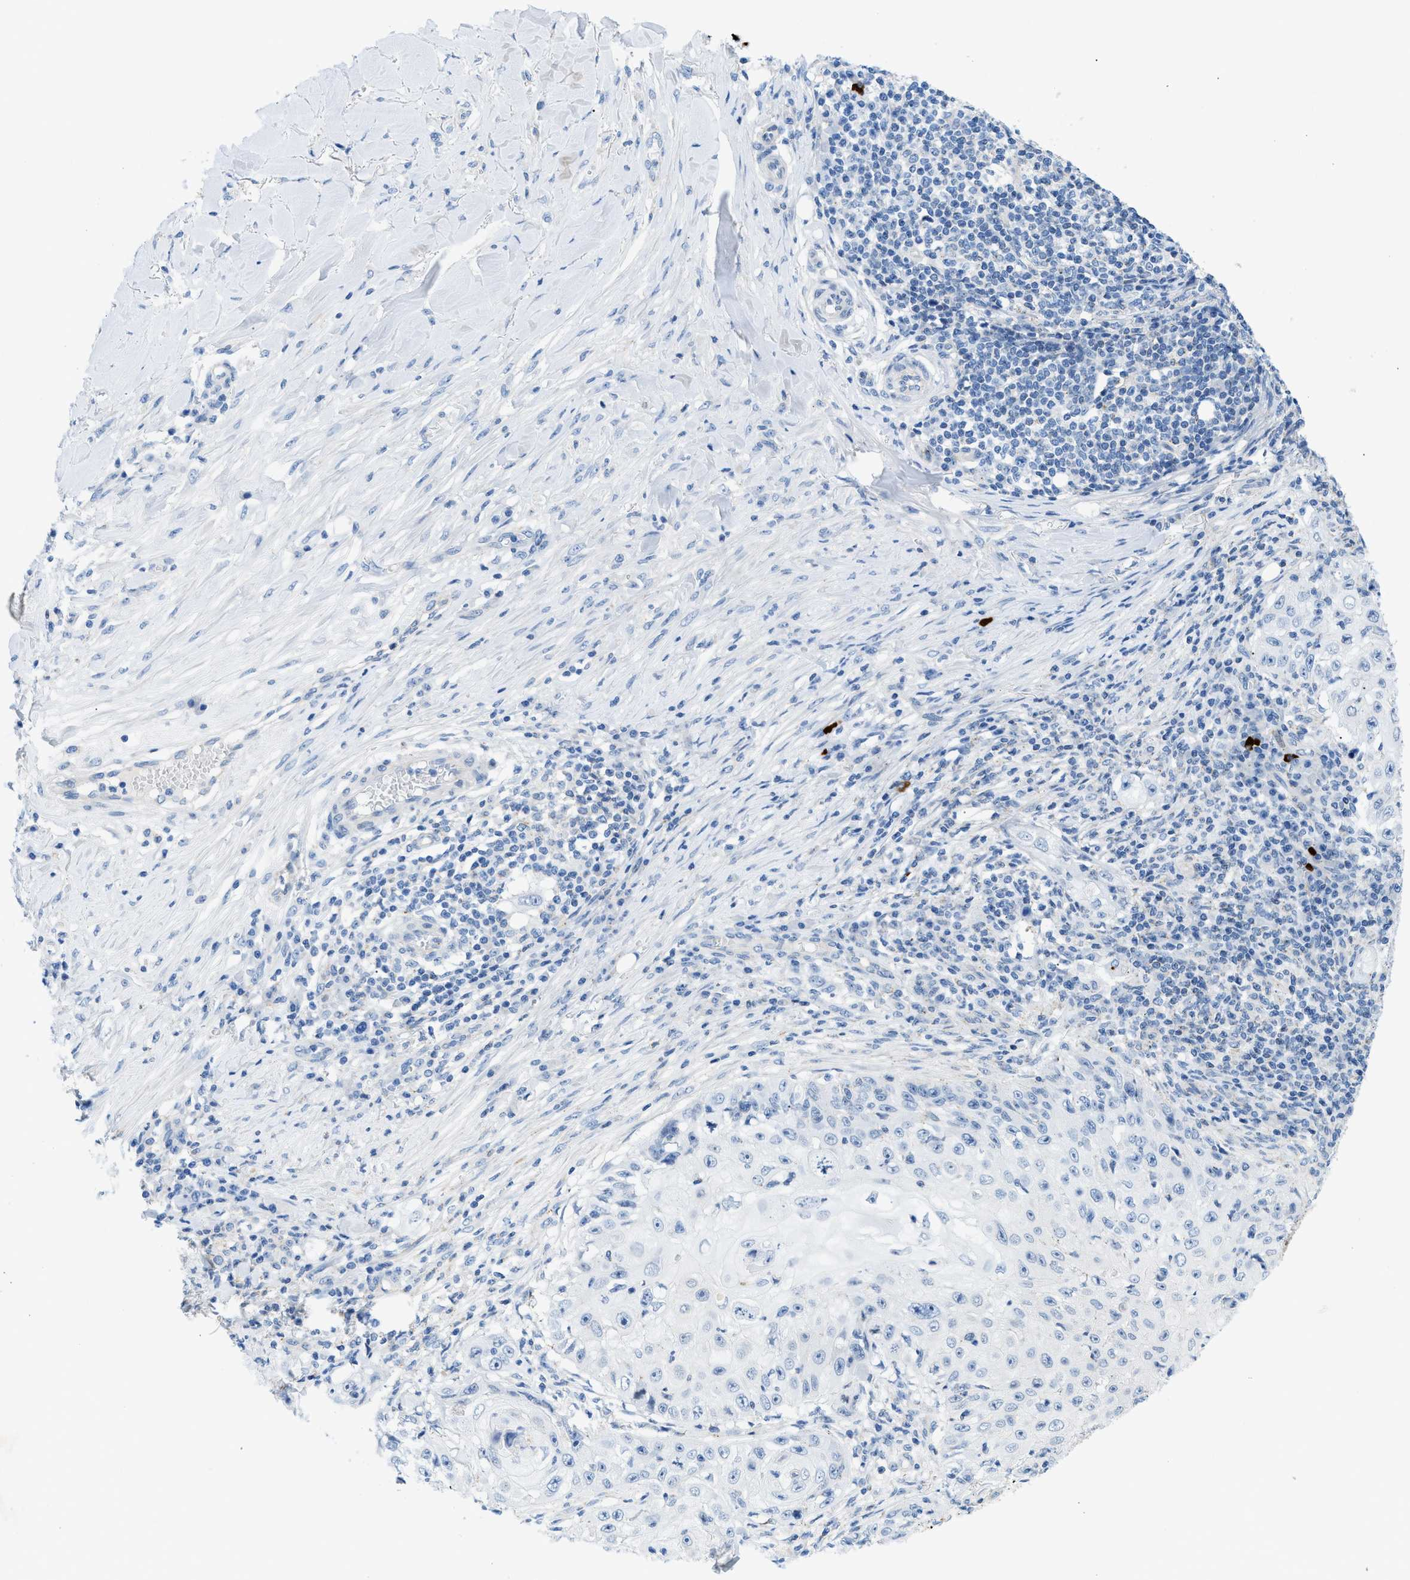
{"staining": {"intensity": "negative", "quantity": "none", "location": "none"}, "tissue": "skin cancer", "cell_type": "Tumor cells", "image_type": "cancer", "snomed": [{"axis": "morphology", "description": "Squamous cell carcinoma, NOS"}, {"axis": "topography", "description": "Skin"}], "caption": "Micrograph shows no significant protein staining in tumor cells of skin cancer (squamous cell carcinoma).", "gene": "FDCSP", "patient": {"sex": "male", "age": 86}}